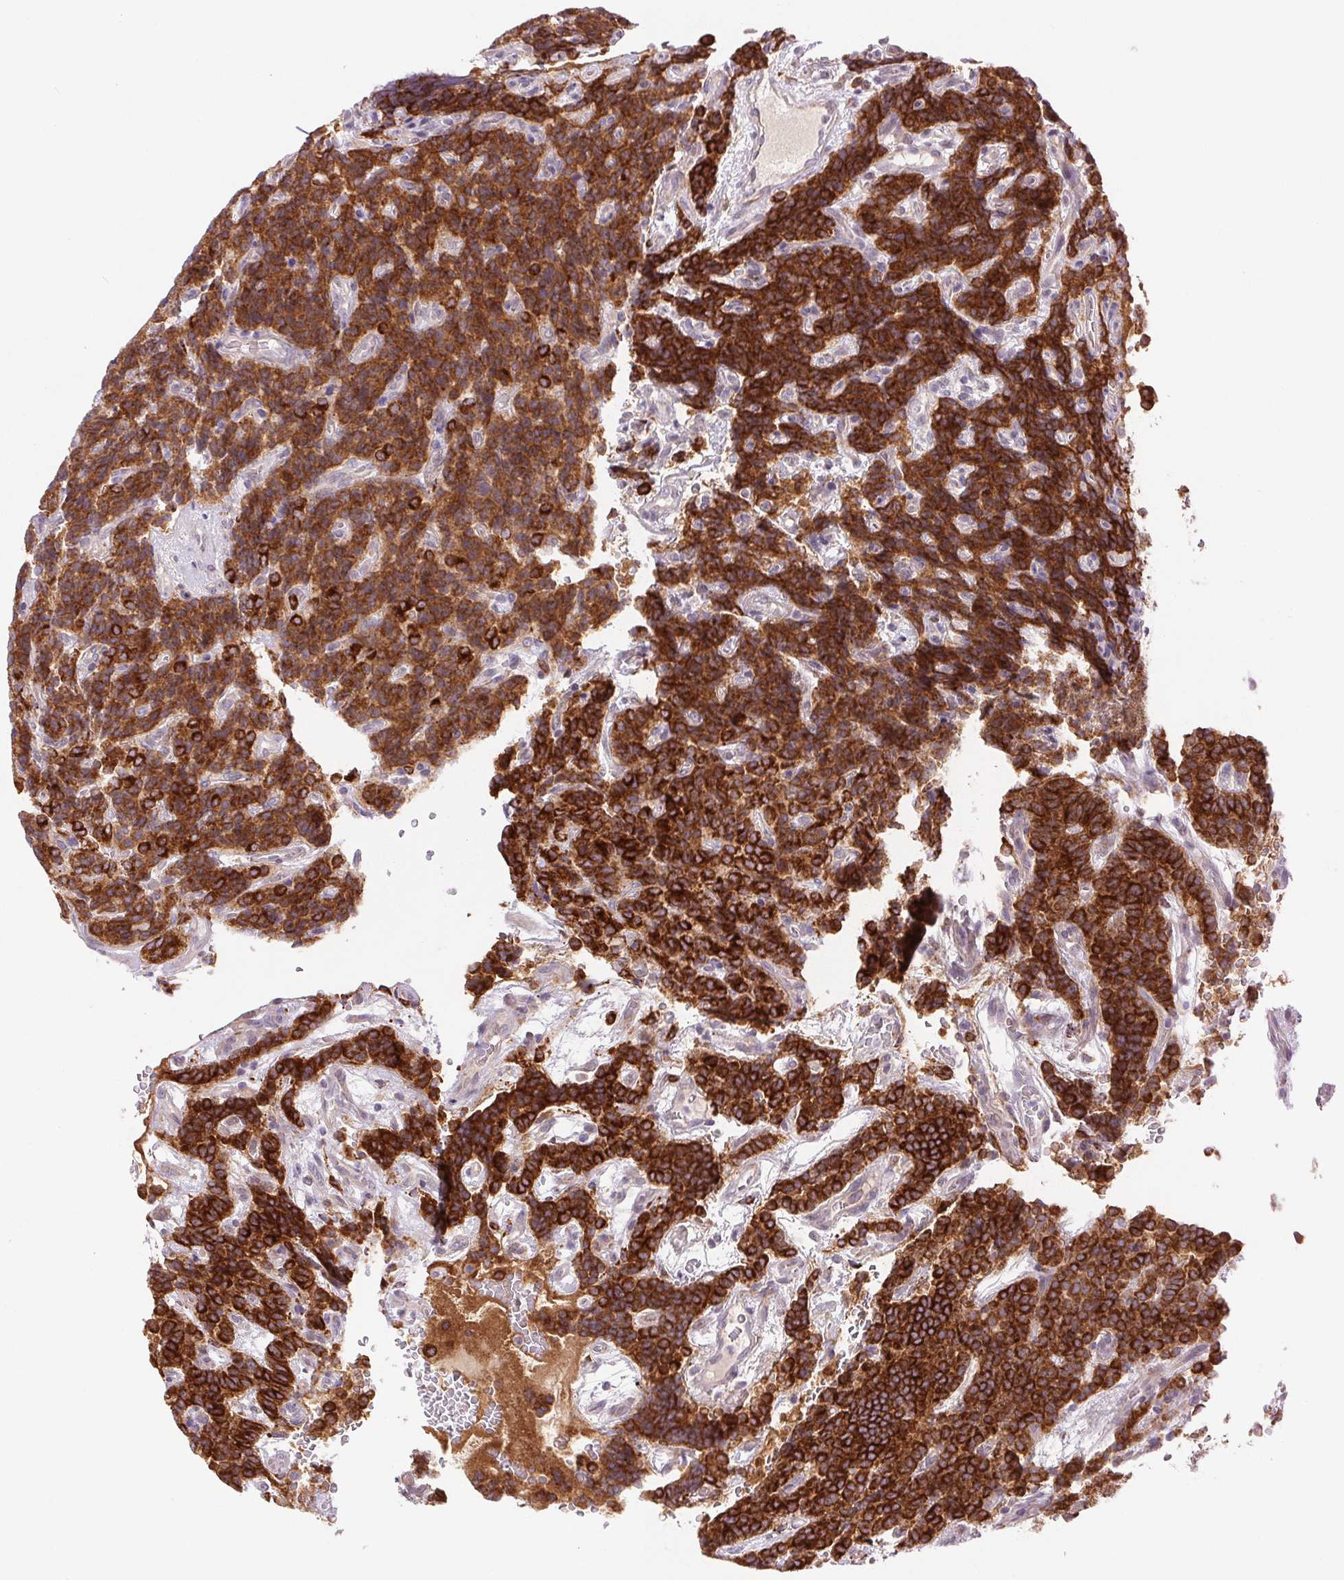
{"staining": {"intensity": "strong", "quantity": ">75%", "location": "cytoplasmic/membranous"}, "tissue": "carcinoid", "cell_type": "Tumor cells", "image_type": "cancer", "snomed": [{"axis": "morphology", "description": "Carcinoid, malignant, NOS"}, {"axis": "topography", "description": "Pancreas"}], "caption": "Carcinoid tissue demonstrates strong cytoplasmic/membranous staining in about >75% of tumor cells, visualized by immunohistochemistry.", "gene": "METTL17", "patient": {"sex": "male", "age": 36}}